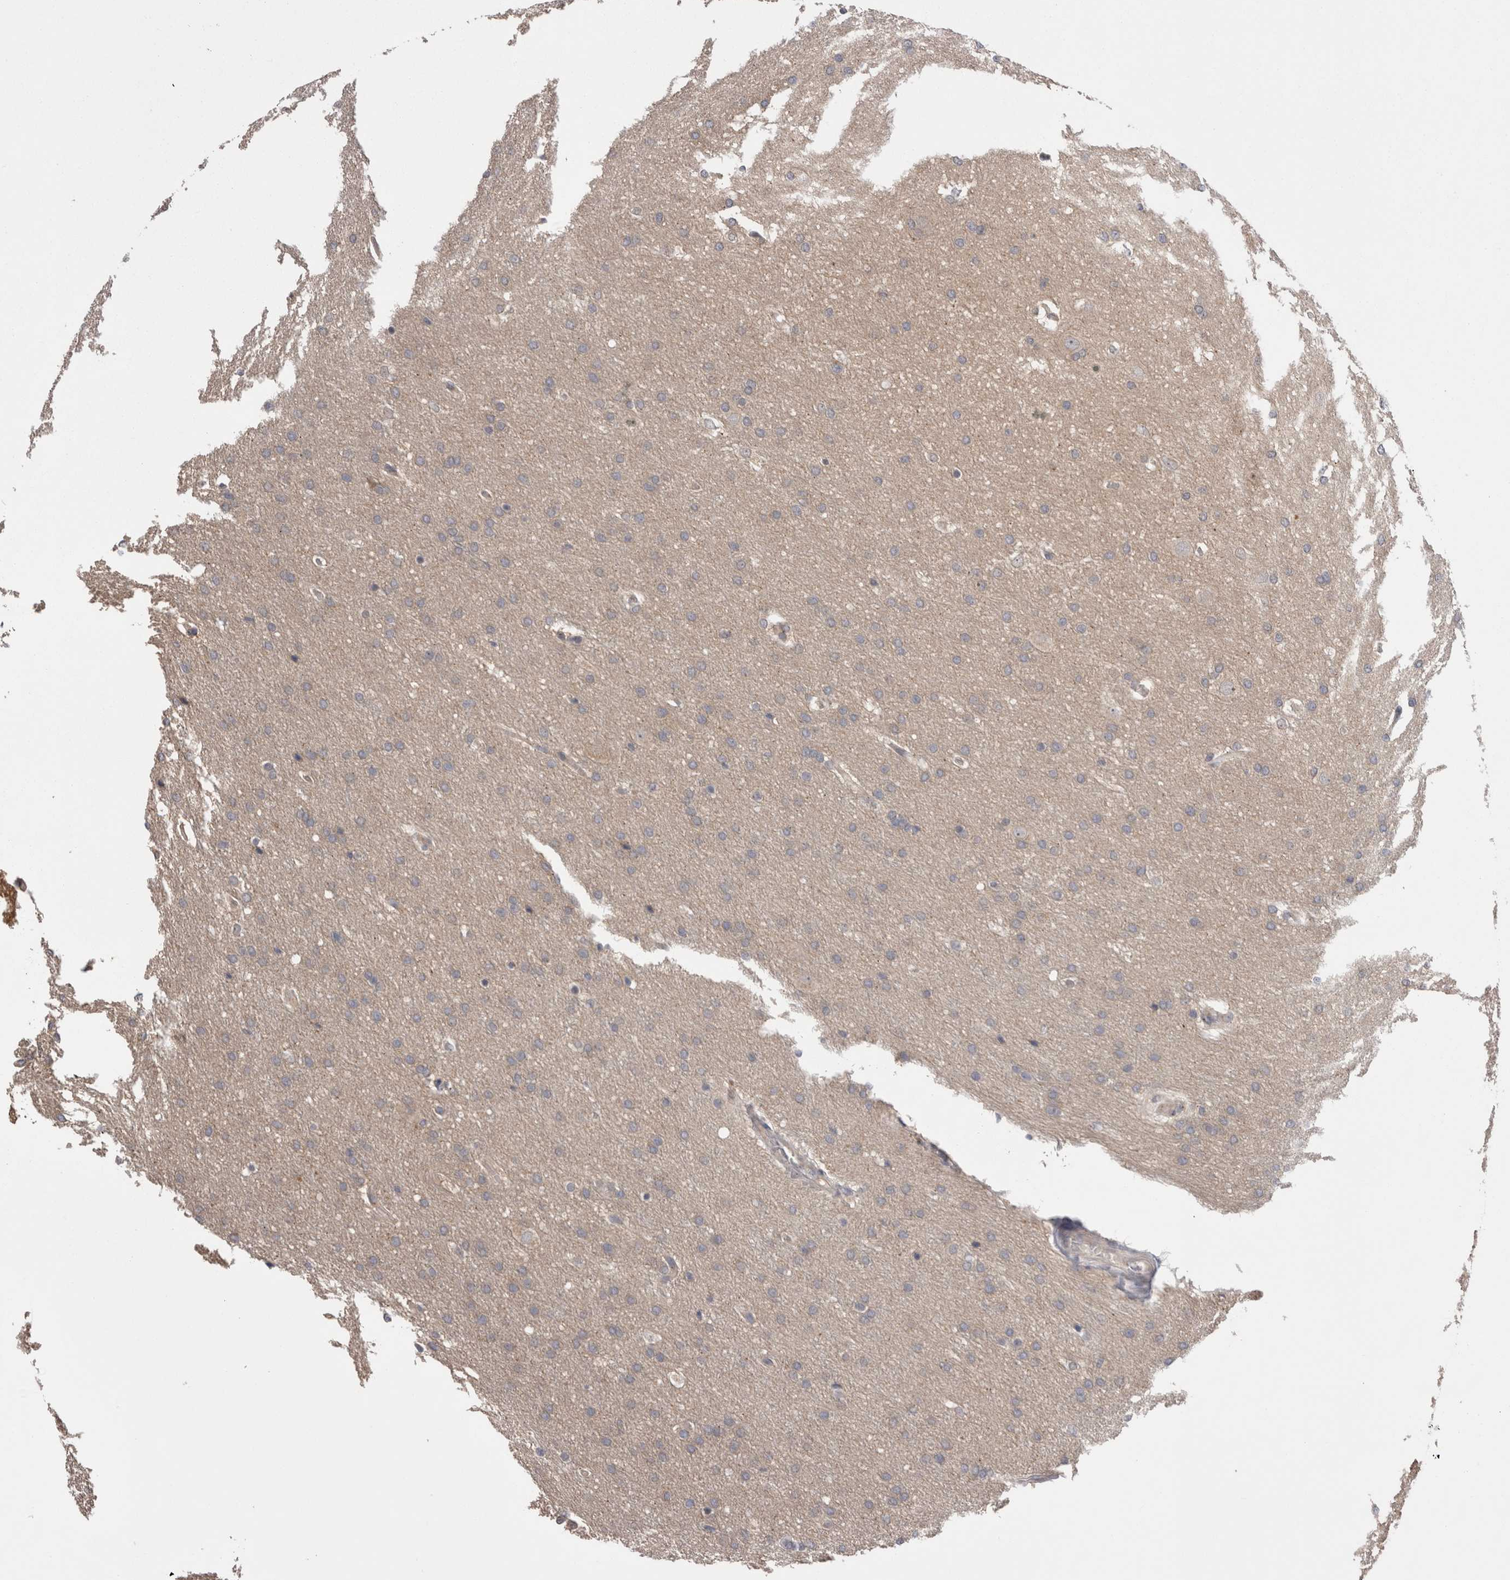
{"staining": {"intensity": "negative", "quantity": "none", "location": "none"}, "tissue": "glioma", "cell_type": "Tumor cells", "image_type": "cancer", "snomed": [{"axis": "morphology", "description": "Glioma, malignant, Low grade"}, {"axis": "topography", "description": "Brain"}], "caption": "Tumor cells show no significant protein staining in malignant low-grade glioma.", "gene": "DCTN6", "patient": {"sex": "female", "age": 37}}